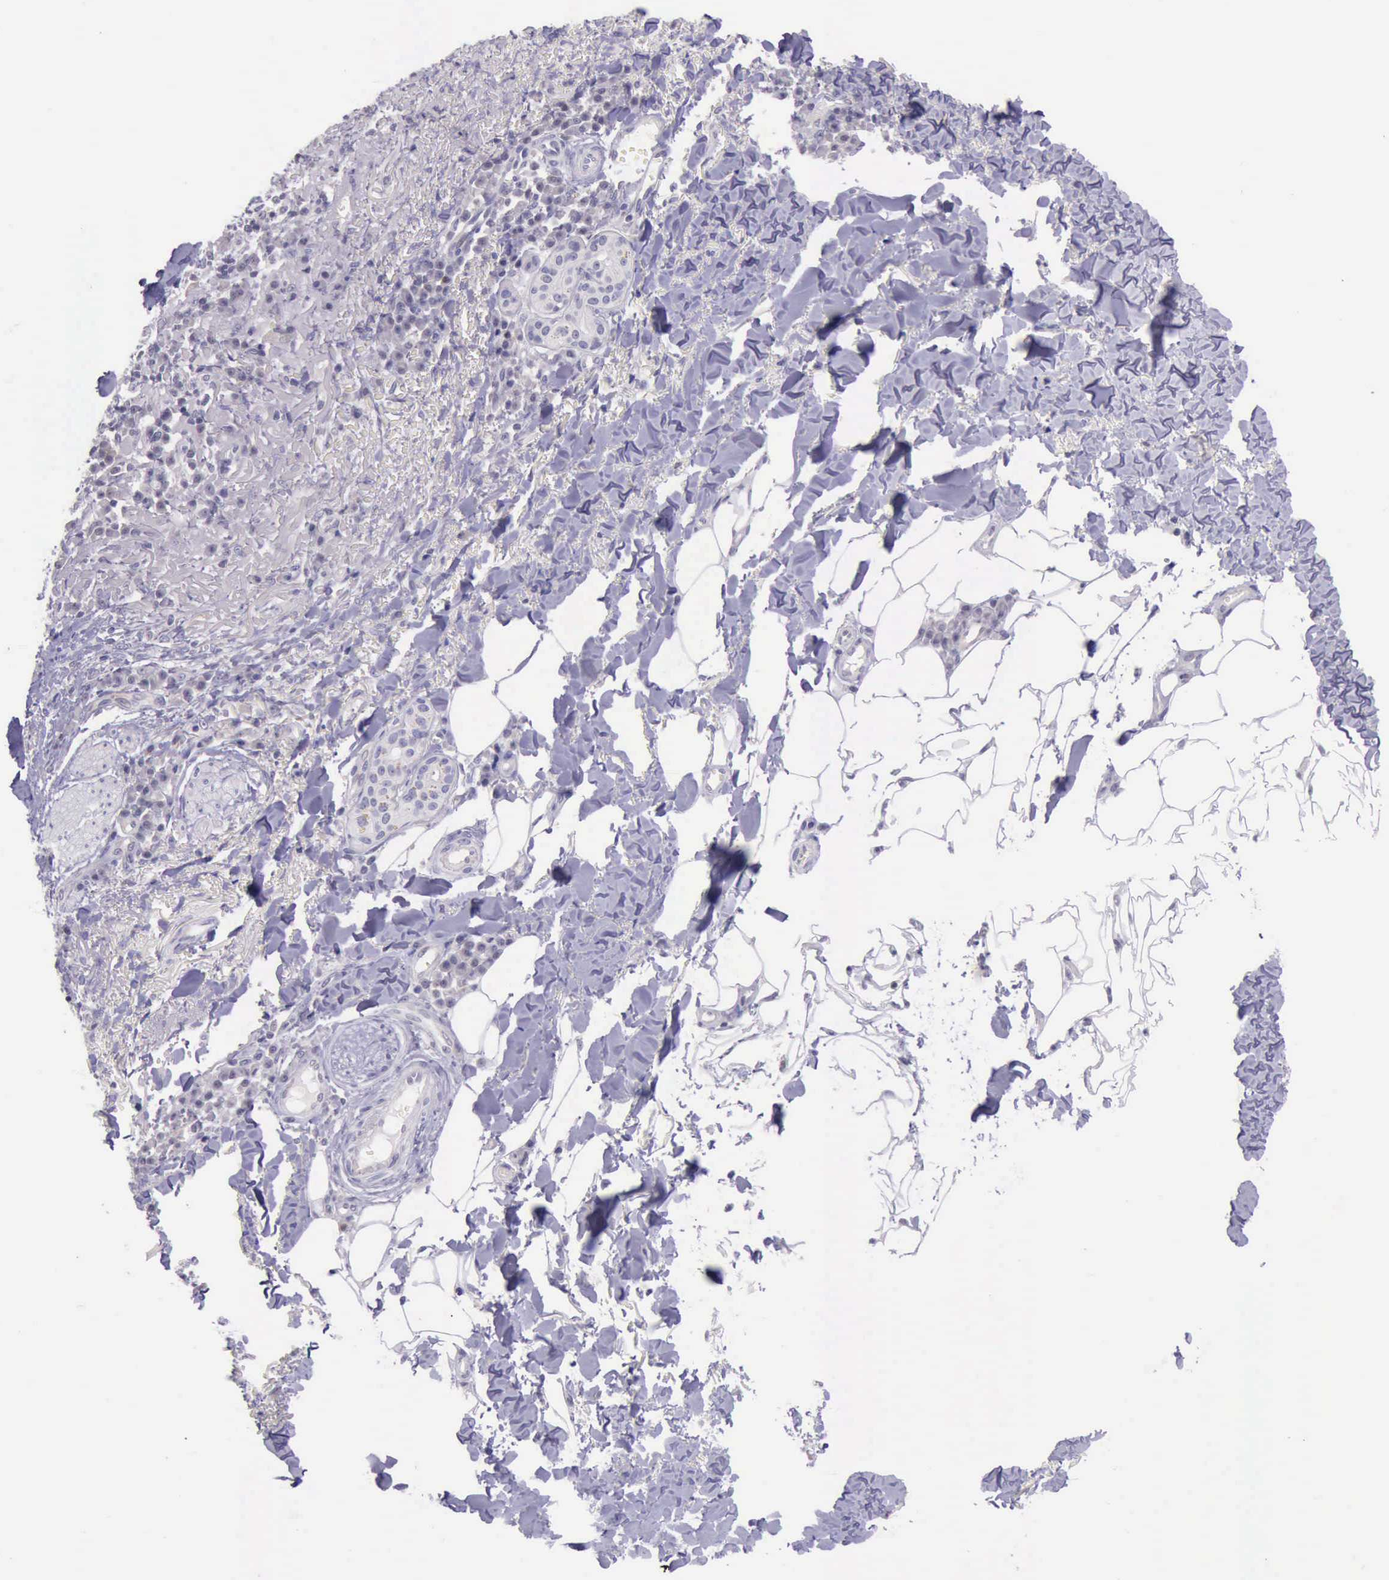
{"staining": {"intensity": "negative", "quantity": "none", "location": "none"}, "tissue": "skin cancer", "cell_type": "Tumor cells", "image_type": "cancer", "snomed": [{"axis": "morphology", "description": "Basal cell carcinoma"}, {"axis": "topography", "description": "Skin"}], "caption": "High power microscopy micrograph of an immunohistochemistry (IHC) histopathology image of skin basal cell carcinoma, revealing no significant positivity in tumor cells.", "gene": "PARP1", "patient": {"sex": "female", "age": 89}}